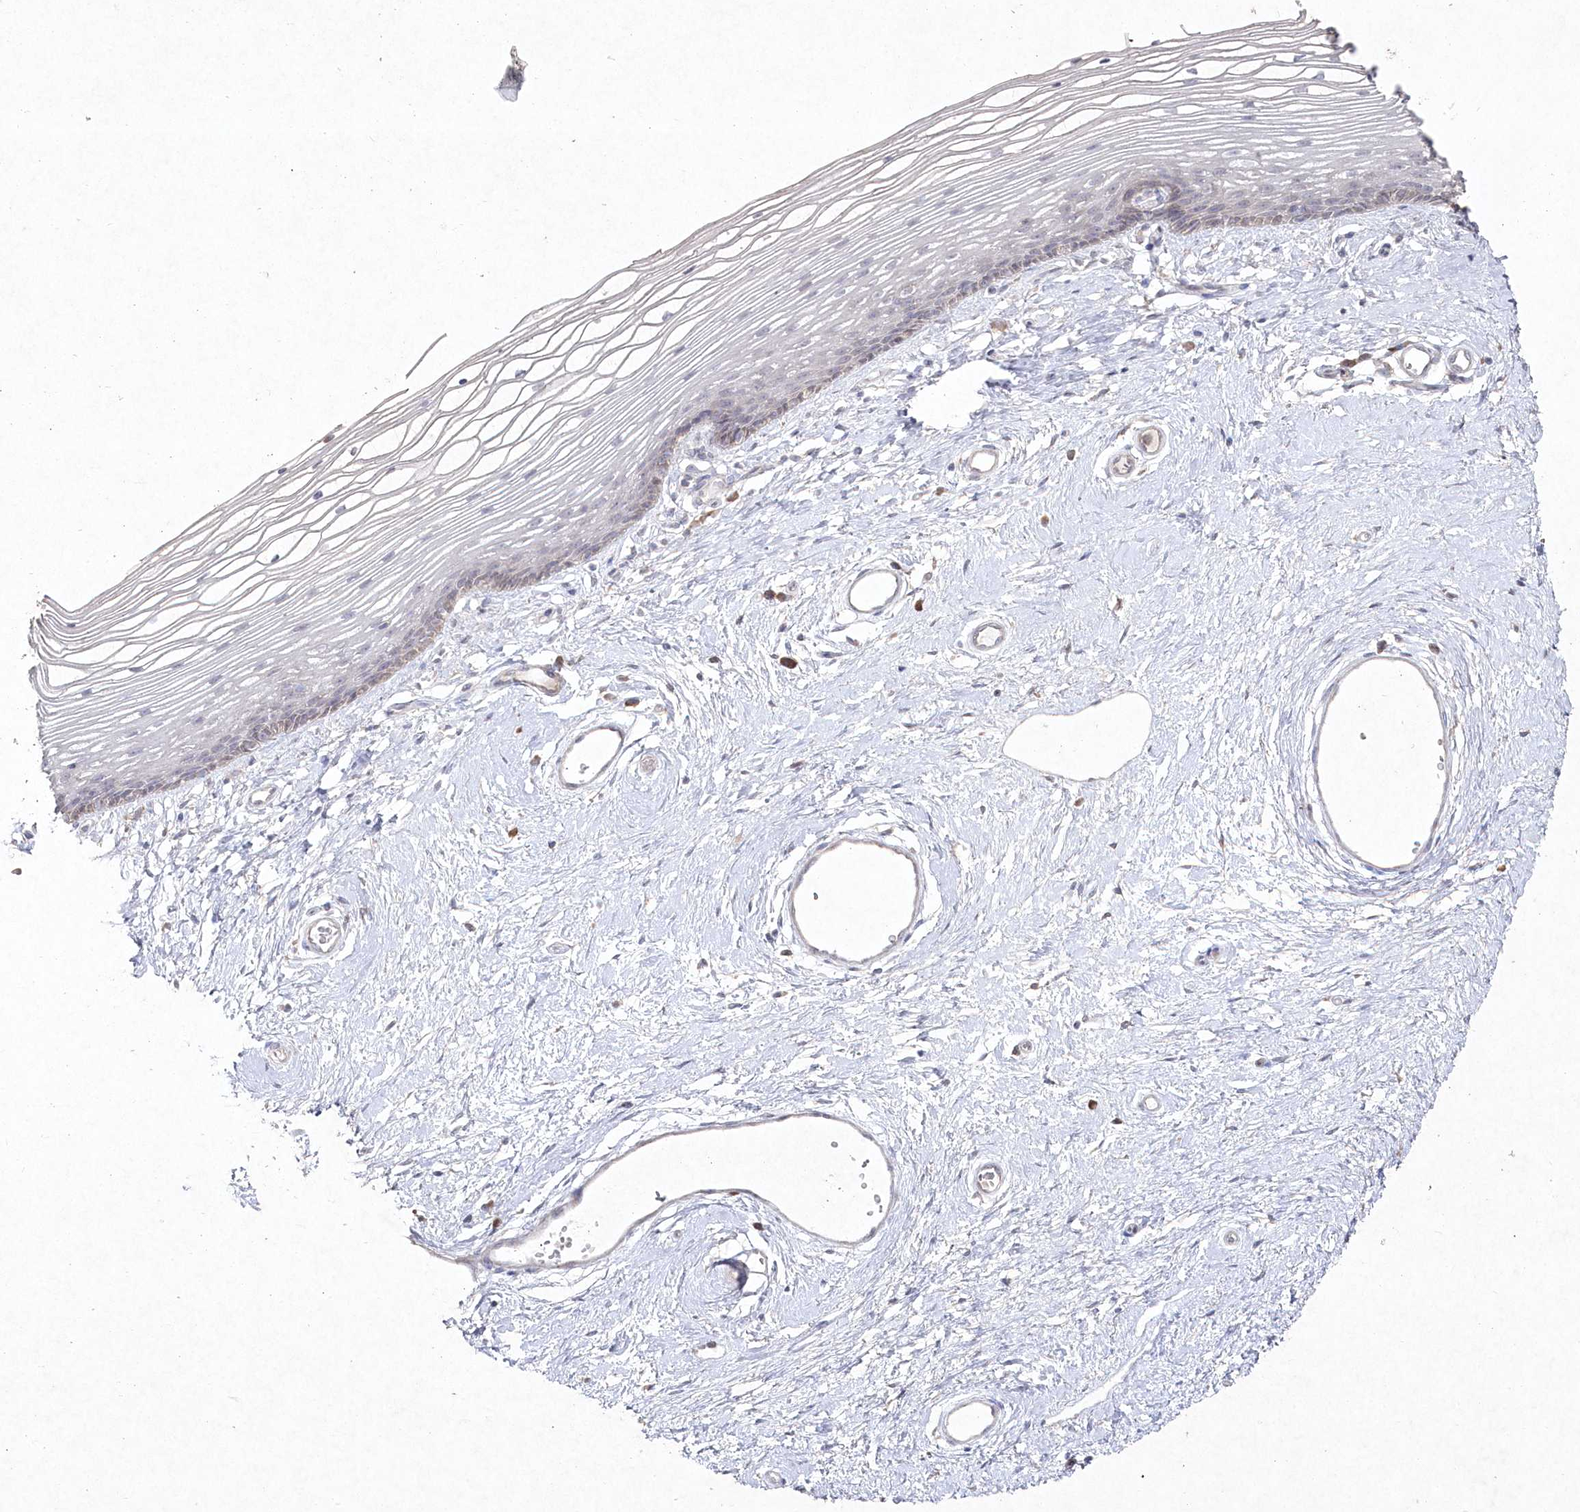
{"staining": {"intensity": "negative", "quantity": "none", "location": "none"}, "tissue": "vagina", "cell_type": "Squamous epithelial cells", "image_type": "normal", "snomed": [{"axis": "morphology", "description": "Normal tissue, NOS"}, {"axis": "topography", "description": "Vagina"}], "caption": "Immunohistochemical staining of normal human vagina exhibits no significant positivity in squamous epithelial cells. (DAB (3,3'-diaminobenzidine) immunohistochemistry visualized using brightfield microscopy, high magnification).", "gene": "TGFBRAP1", "patient": {"sex": "female", "age": 46}}